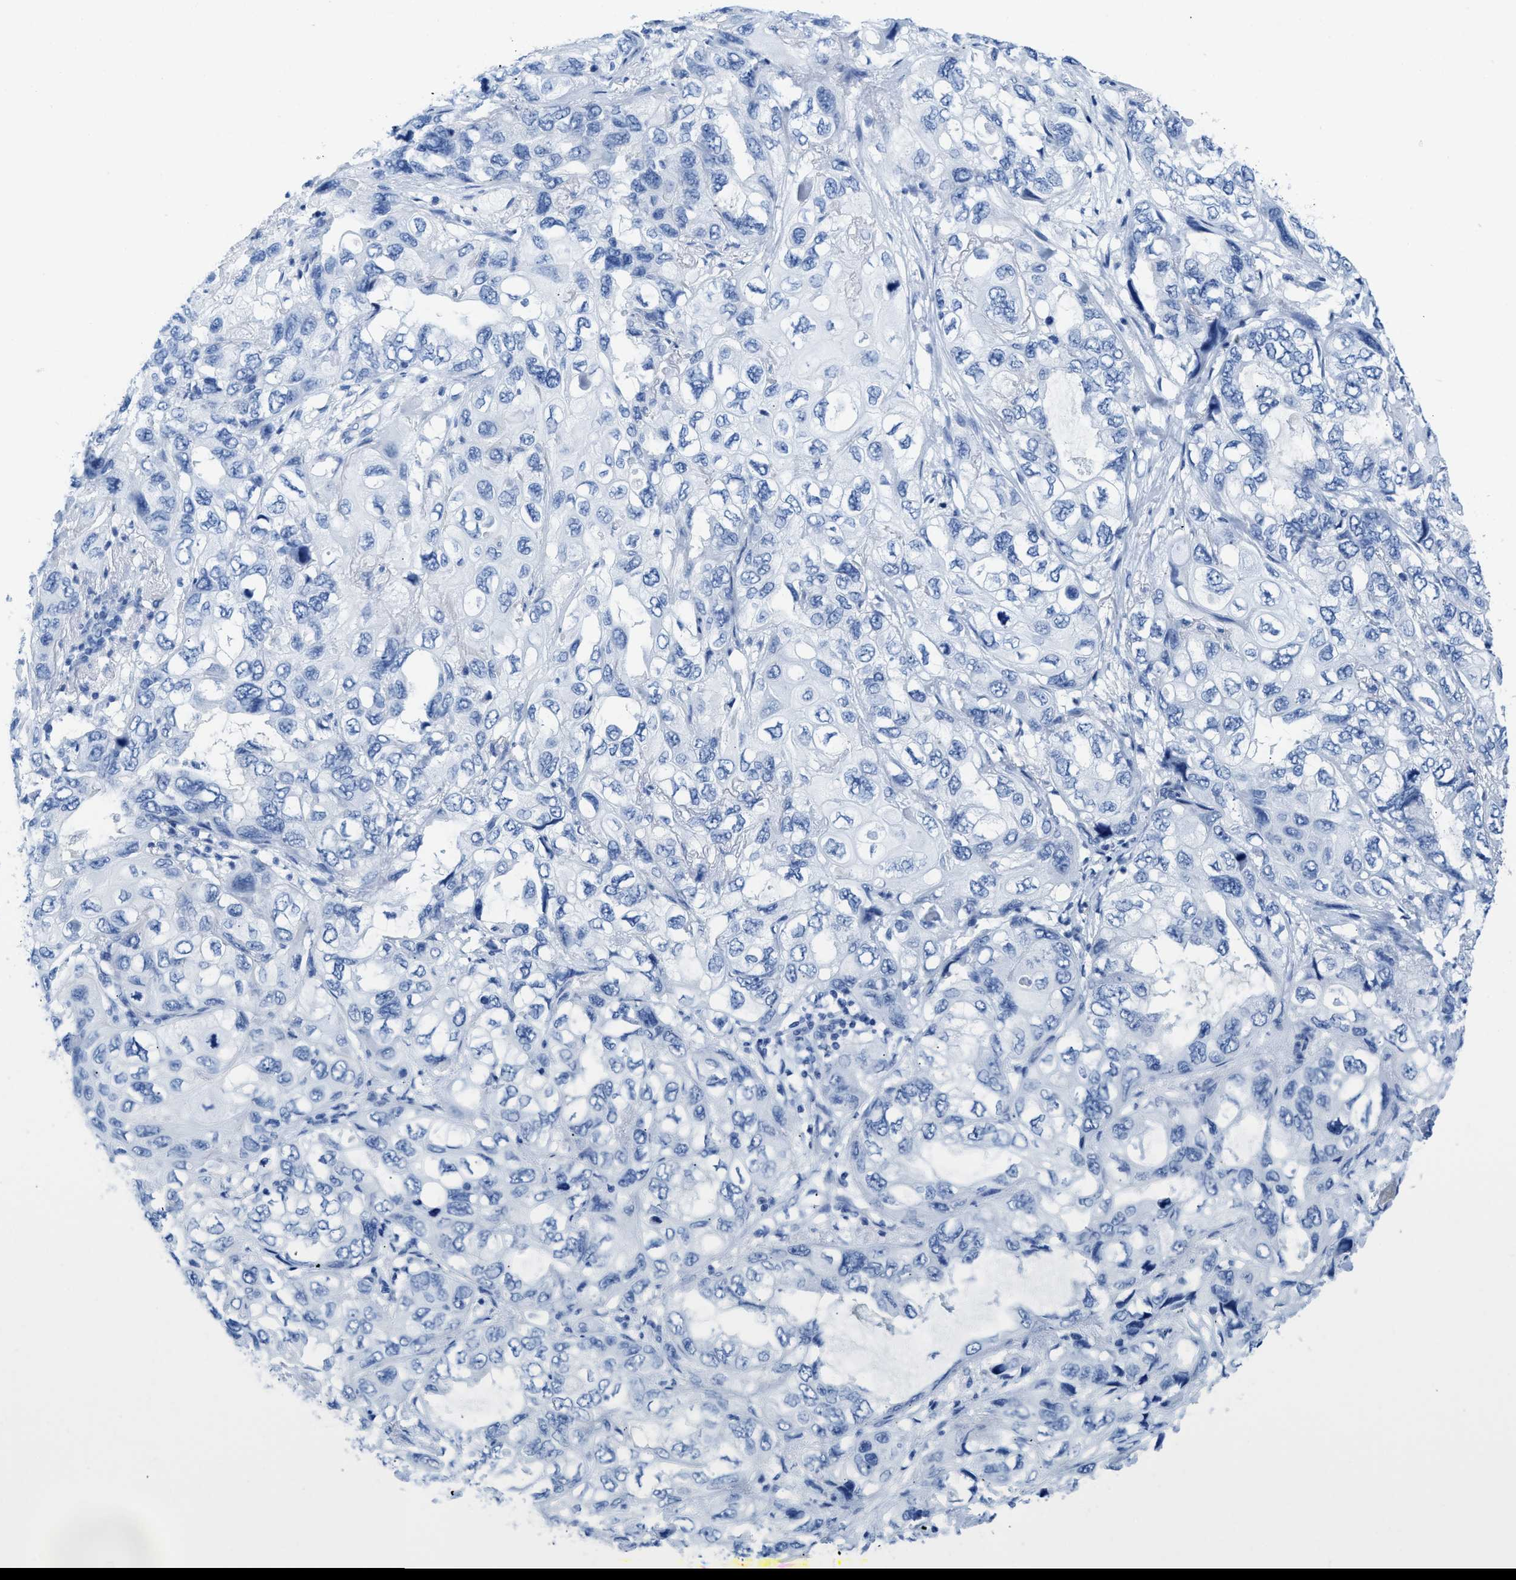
{"staining": {"intensity": "negative", "quantity": "none", "location": "none"}, "tissue": "lung cancer", "cell_type": "Tumor cells", "image_type": "cancer", "snomed": [{"axis": "morphology", "description": "Squamous cell carcinoma, NOS"}, {"axis": "topography", "description": "Lung"}], "caption": "Immunohistochemistry (IHC) image of squamous cell carcinoma (lung) stained for a protein (brown), which exhibits no staining in tumor cells.", "gene": "NKAIN3", "patient": {"sex": "female", "age": 73}}